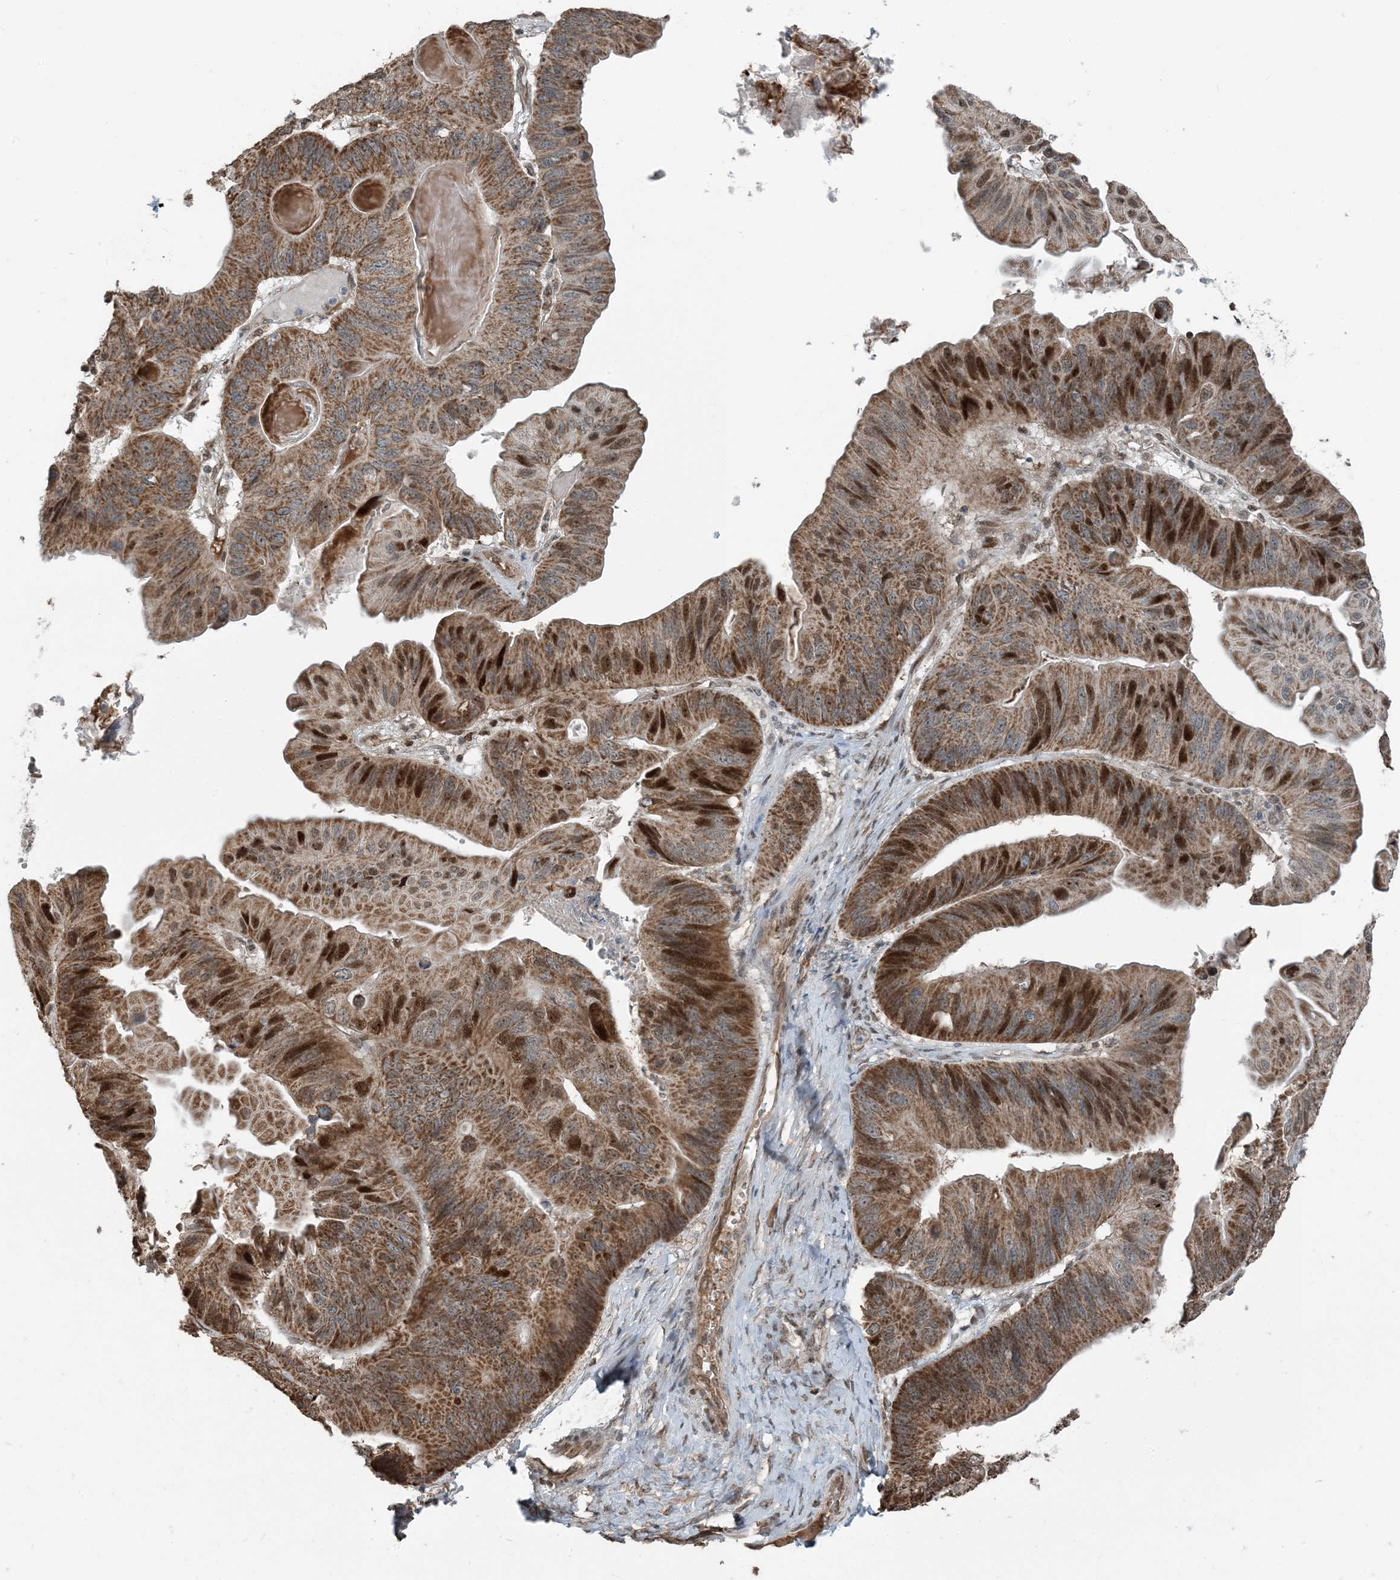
{"staining": {"intensity": "moderate", "quantity": ">75%", "location": "cytoplasmic/membranous,nuclear"}, "tissue": "ovarian cancer", "cell_type": "Tumor cells", "image_type": "cancer", "snomed": [{"axis": "morphology", "description": "Cystadenocarcinoma, mucinous, NOS"}, {"axis": "topography", "description": "Ovary"}], "caption": "An immunohistochemistry (IHC) image of neoplastic tissue is shown. Protein staining in brown highlights moderate cytoplasmic/membranous and nuclear positivity in ovarian mucinous cystadenocarcinoma within tumor cells.", "gene": "PILRB", "patient": {"sex": "female", "age": 61}}